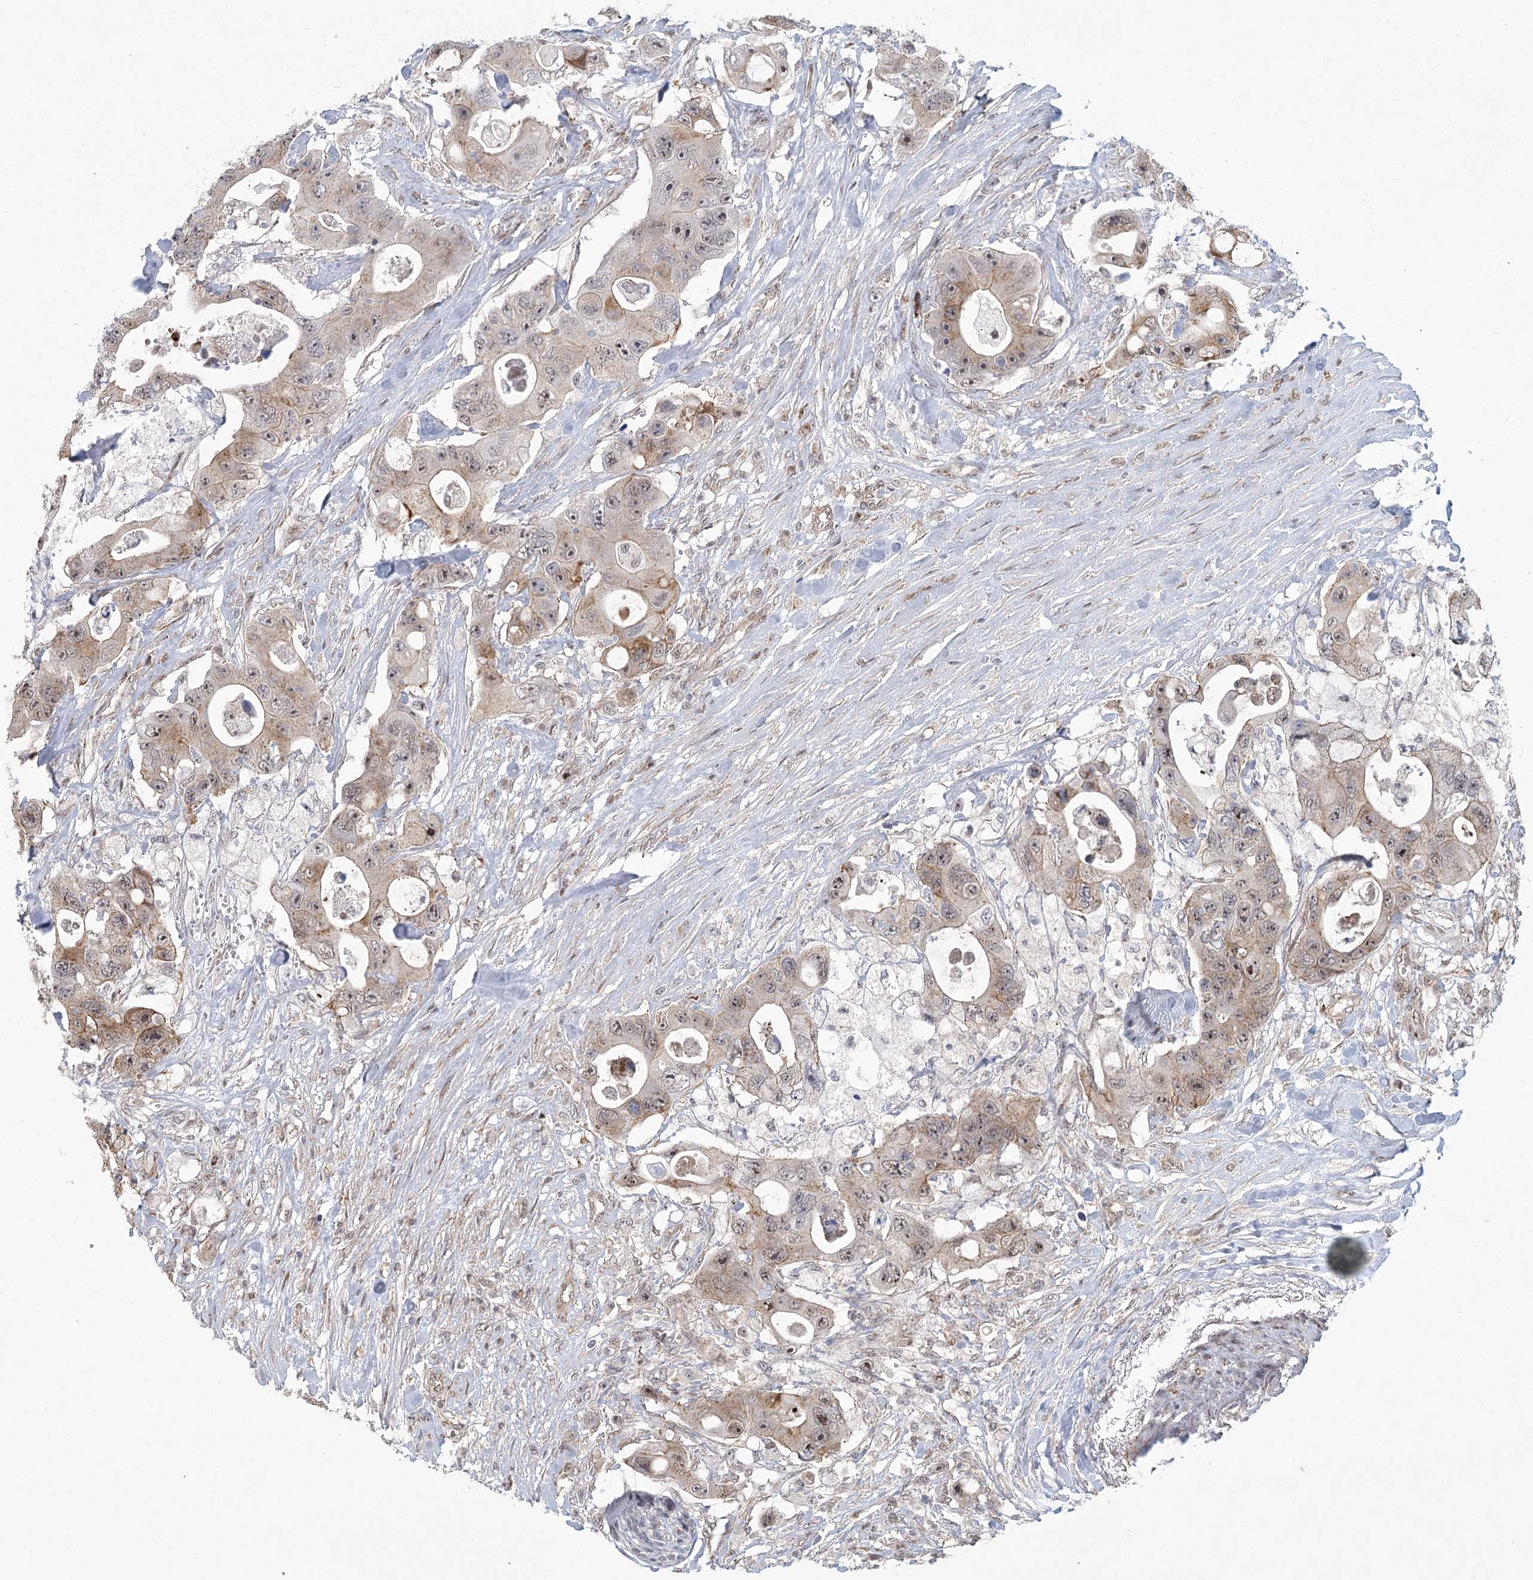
{"staining": {"intensity": "weak", "quantity": "25%-75%", "location": "cytoplasmic/membranous"}, "tissue": "colorectal cancer", "cell_type": "Tumor cells", "image_type": "cancer", "snomed": [{"axis": "morphology", "description": "Adenocarcinoma, NOS"}, {"axis": "topography", "description": "Colon"}], "caption": "A low amount of weak cytoplasmic/membranous positivity is appreciated in approximately 25%-75% of tumor cells in colorectal cancer (adenocarcinoma) tissue. (IHC, brightfield microscopy, high magnification).", "gene": "PARM1", "patient": {"sex": "female", "age": 46}}